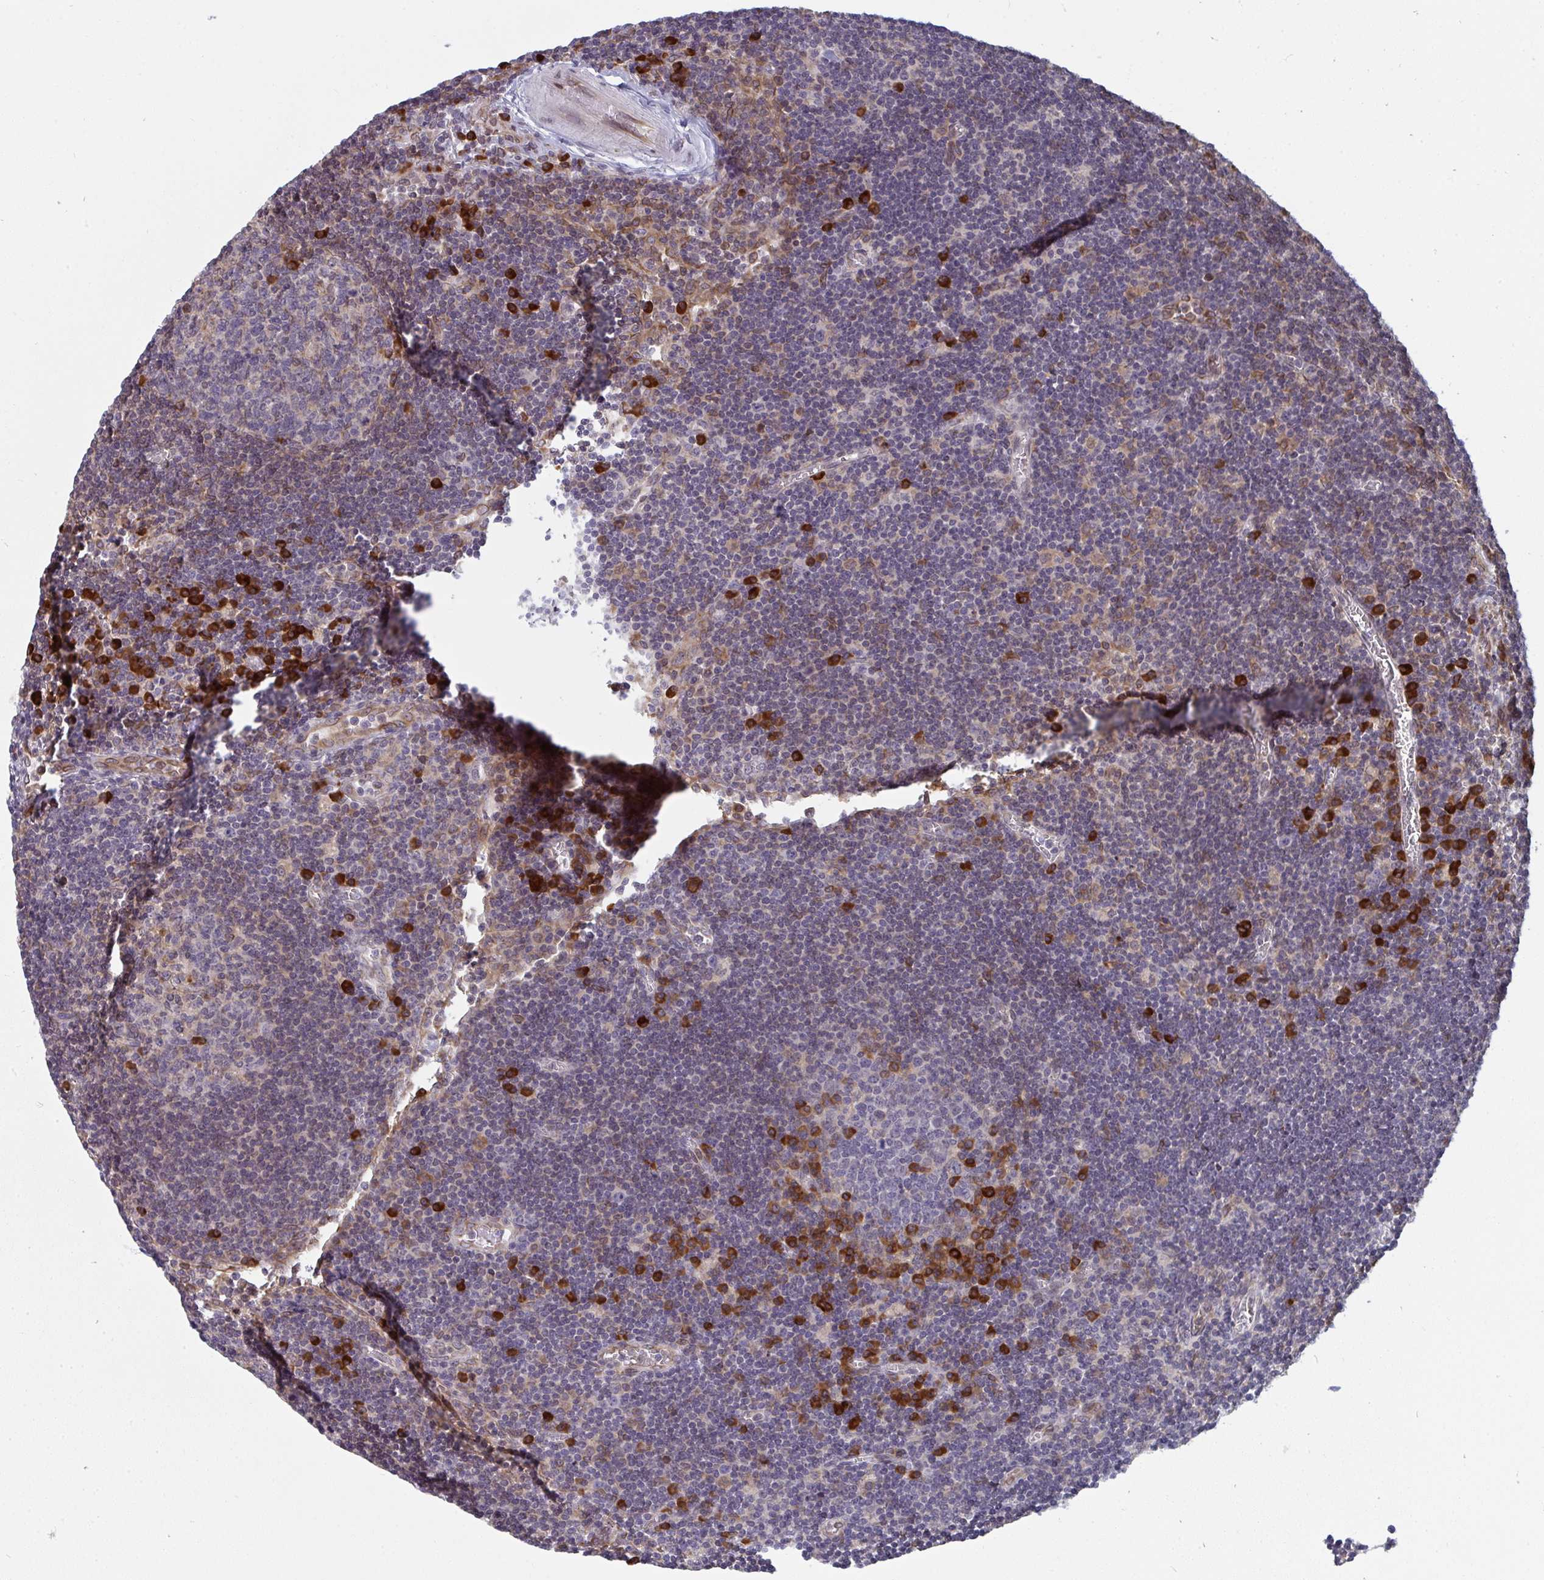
{"staining": {"intensity": "weak", "quantity": "<25%", "location": "cytoplasmic/membranous"}, "tissue": "lymph node", "cell_type": "Germinal center cells", "image_type": "normal", "snomed": [{"axis": "morphology", "description": "Normal tissue, NOS"}, {"axis": "topography", "description": "Lymph node"}], "caption": "The immunohistochemistry (IHC) micrograph has no significant staining in germinal center cells of lymph node.", "gene": "LYSMD4", "patient": {"sex": "male", "age": 67}}